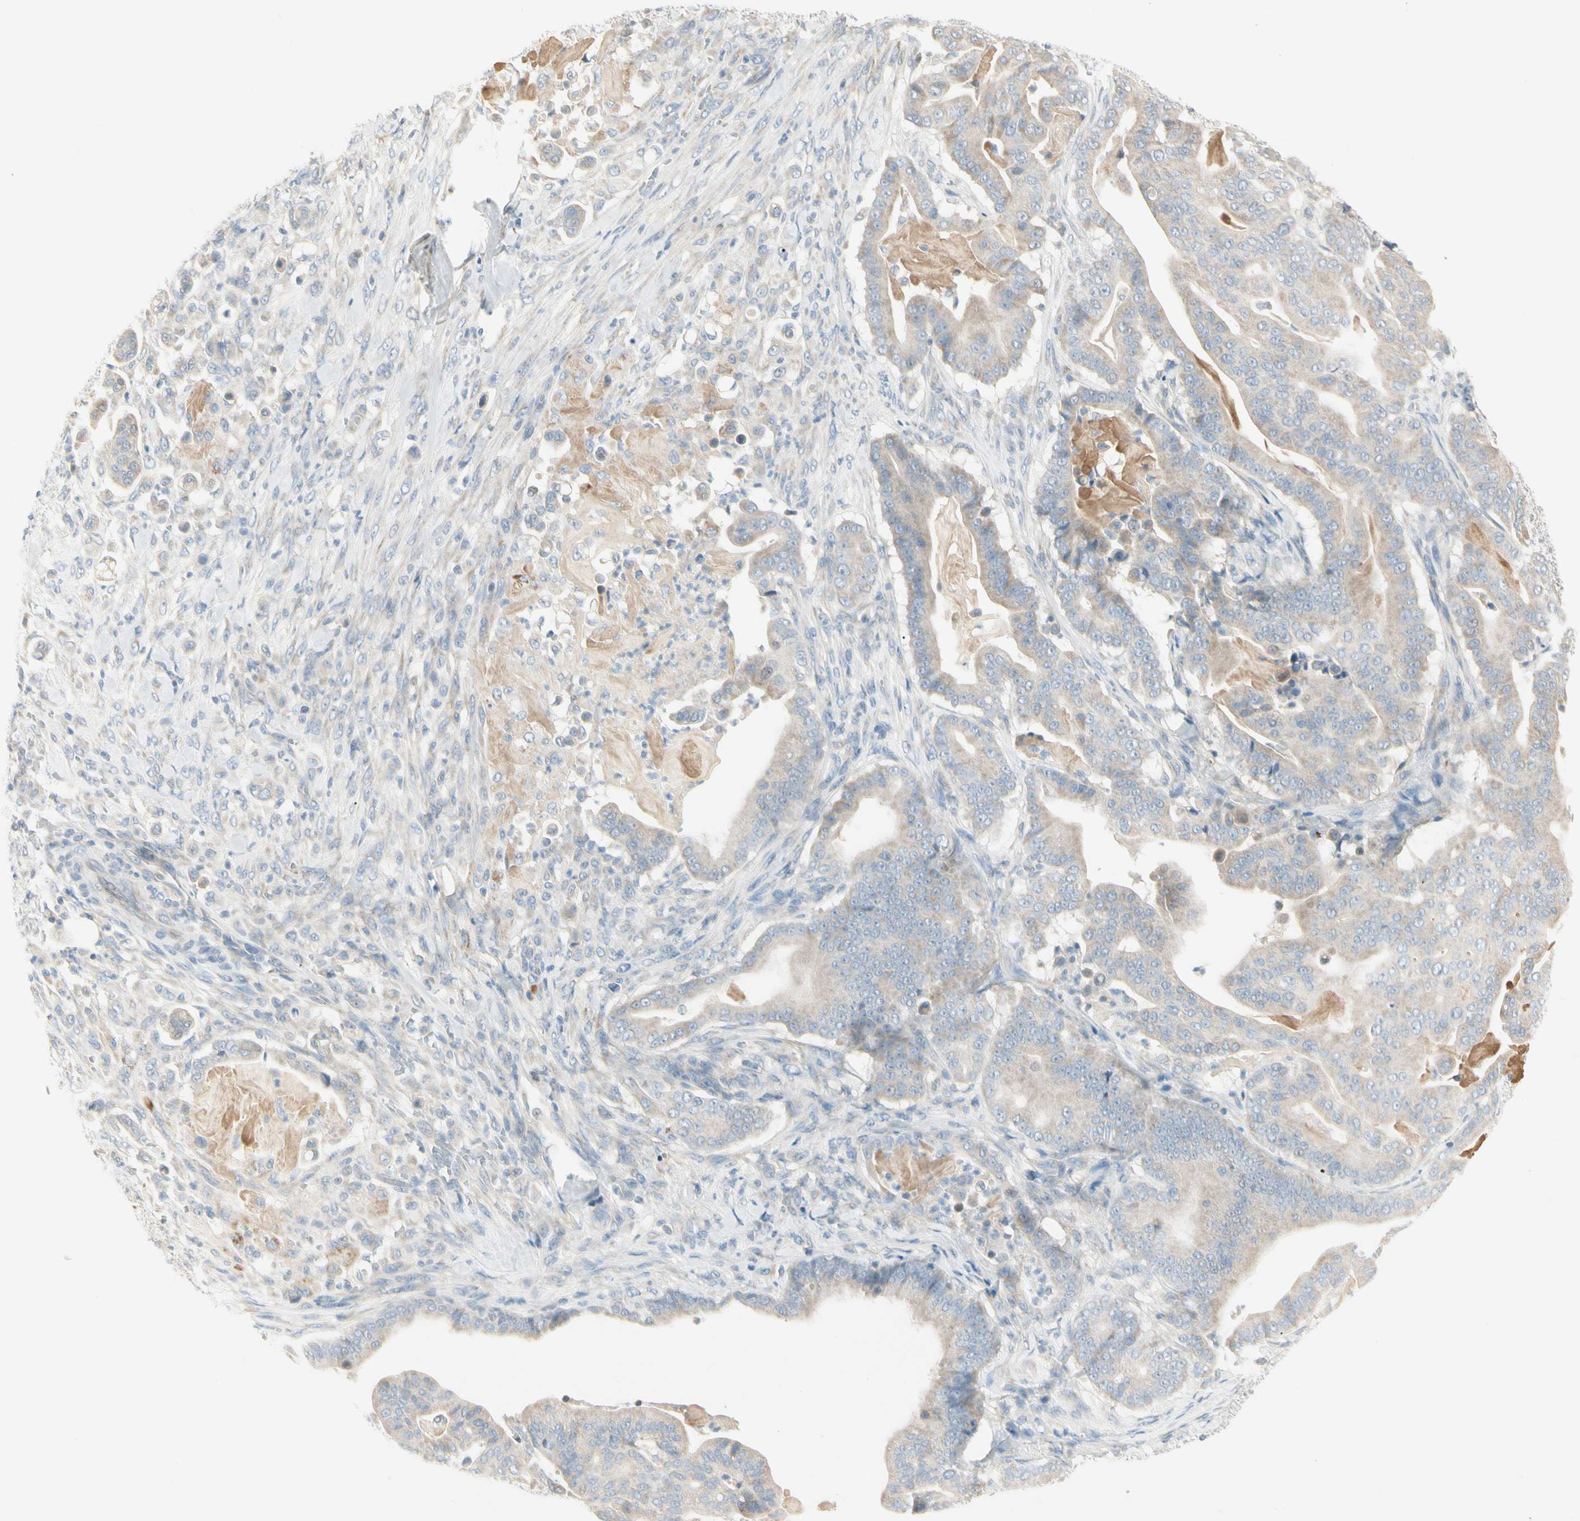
{"staining": {"intensity": "weak", "quantity": "25%-75%", "location": "cytoplasmic/membranous"}, "tissue": "pancreatic cancer", "cell_type": "Tumor cells", "image_type": "cancer", "snomed": [{"axis": "morphology", "description": "Adenocarcinoma, NOS"}, {"axis": "topography", "description": "Pancreas"}], "caption": "Immunohistochemistry (IHC) of human pancreatic cancer shows low levels of weak cytoplasmic/membranous staining in about 25%-75% of tumor cells.", "gene": "ALDH18A1", "patient": {"sex": "male", "age": 63}}